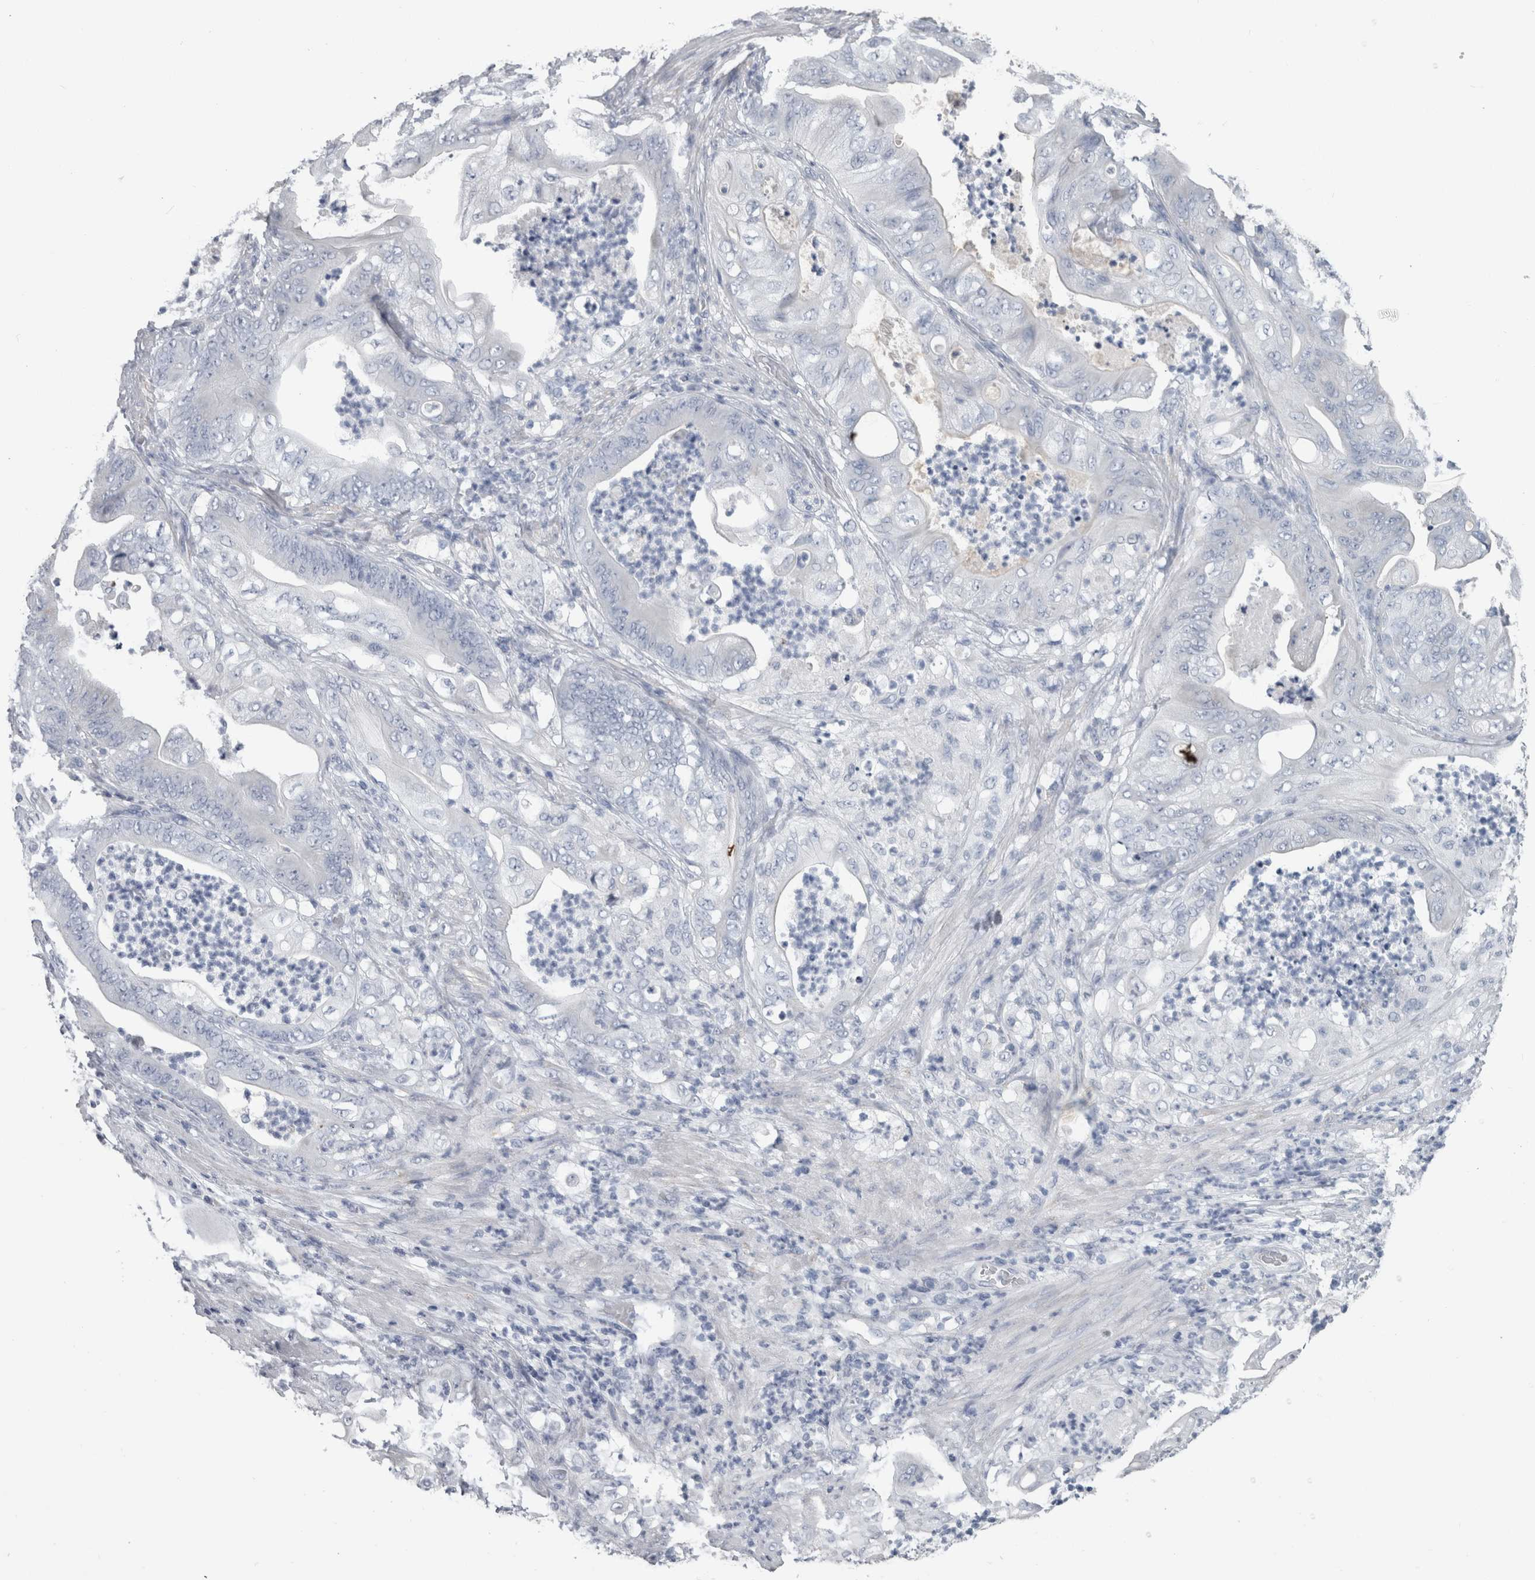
{"staining": {"intensity": "negative", "quantity": "none", "location": "none"}, "tissue": "stomach cancer", "cell_type": "Tumor cells", "image_type": "cancer", "snomed": [{"axis": "morphology", "description": "Adenocarcinoma, NOS"}, {"axis": "topography", "description": "Stomach"}], "caption": "Stomach cancer (adenocarcinoma) stained for a protein using immunohistochemistry (IHC) exhibits no expression tumor cells.", "gene": "MSMB", "patient": {"sex": "female", "age": 73}}